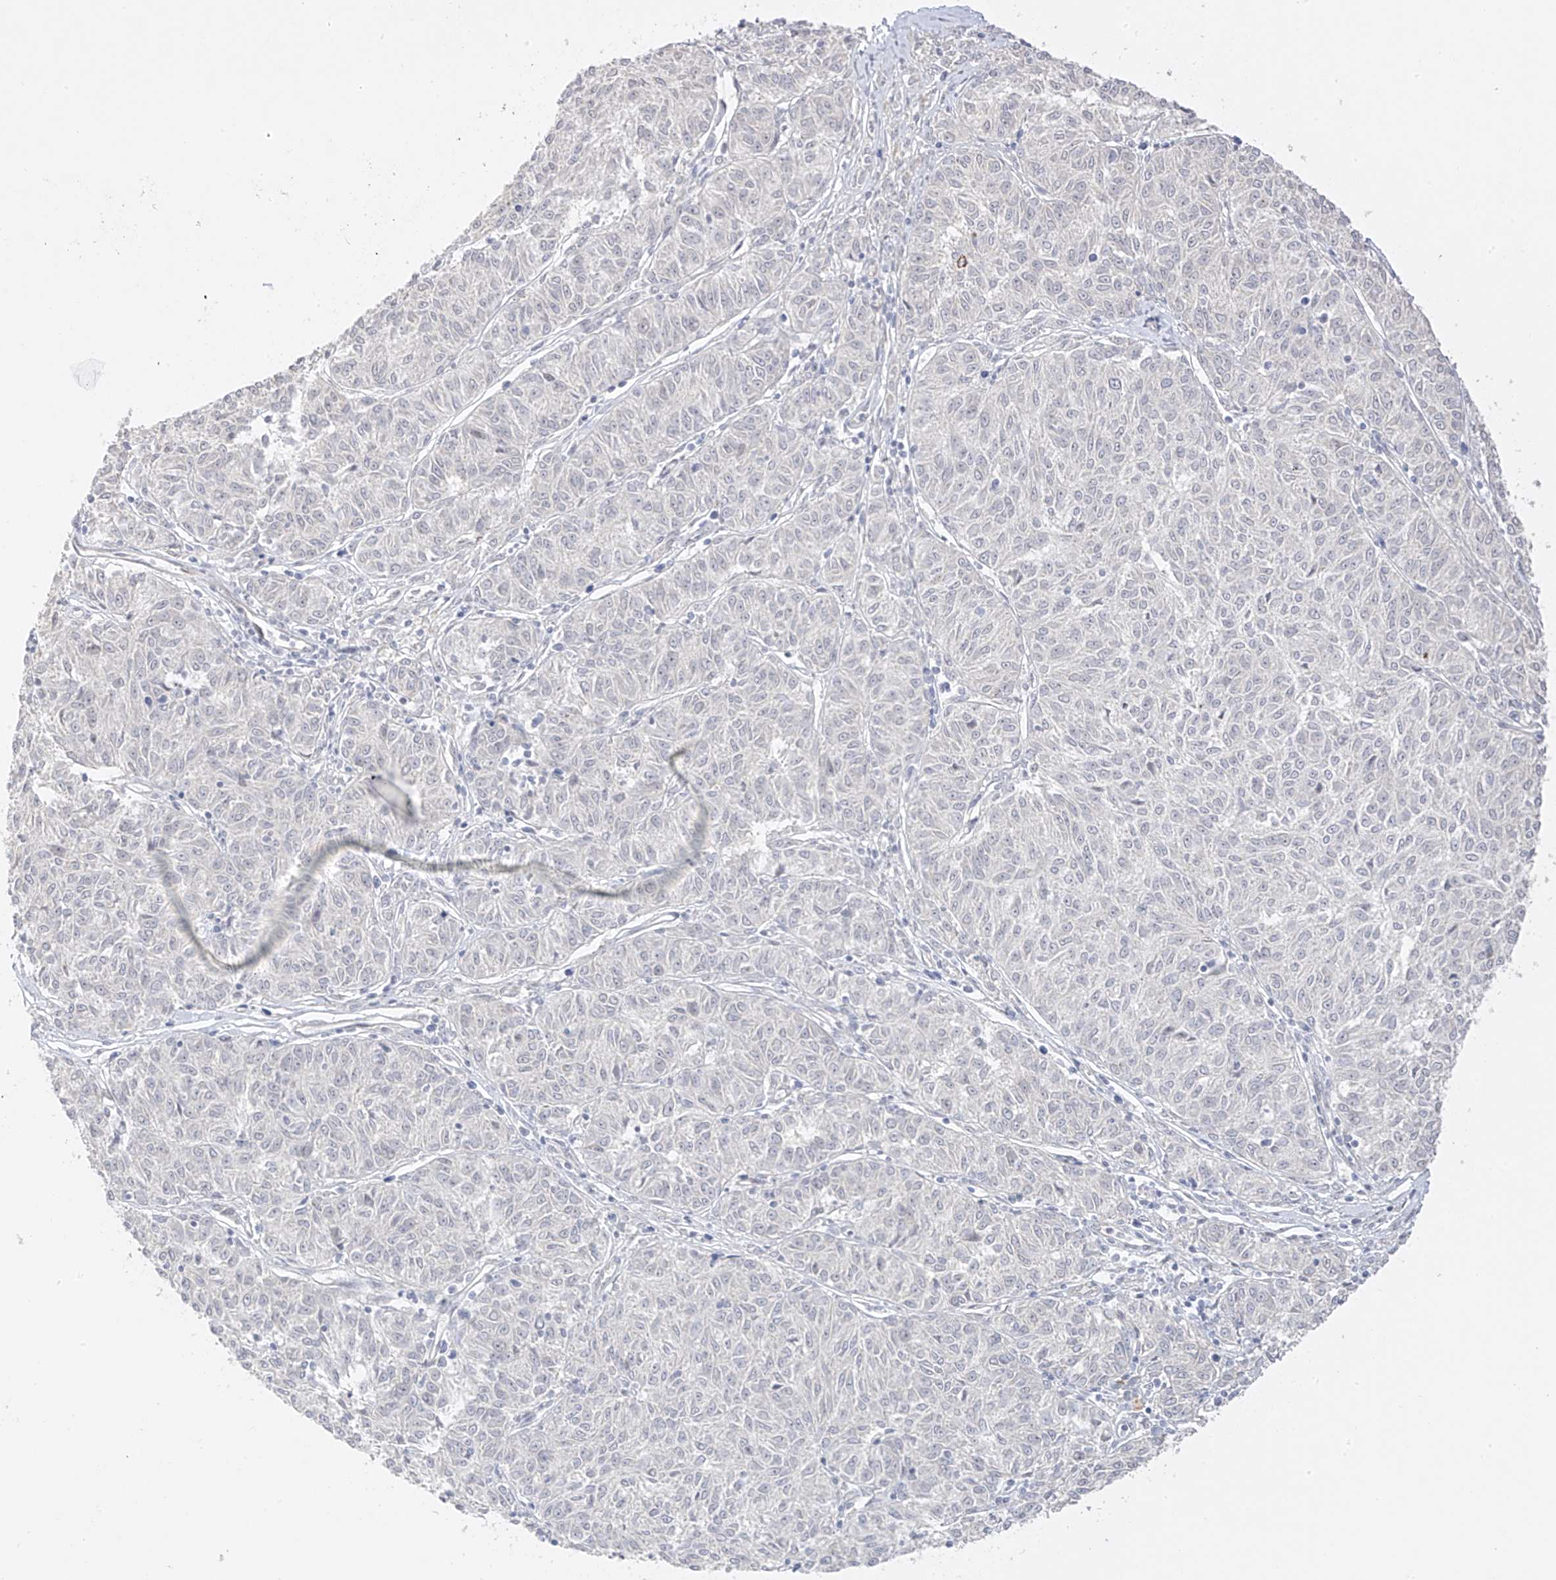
{"staining": {"intensity": "negative", "quantity": "none", "location": "none"}, "tissue": "melanoma", "cell_type": "Tumor cells", "image_type": "cancer", "snomed": [{"axis": "morphology", "description": "Malignant melanoma, NOS"}, {"axis": "topography", "description": "Skin"}], "caption": "Immunohistochemistry micrograph of malignant melanoma stained for a protein (brown), which displays no positivity in tumor cells. (Stains: DAB (3,3'-diaminobenzidine) IHC with hematoxylin counter stain, Microscopy: brightfield microscopy at high magnification).", "gene": "DCDC2", "patient": {"sex": "female", "age": 72}}